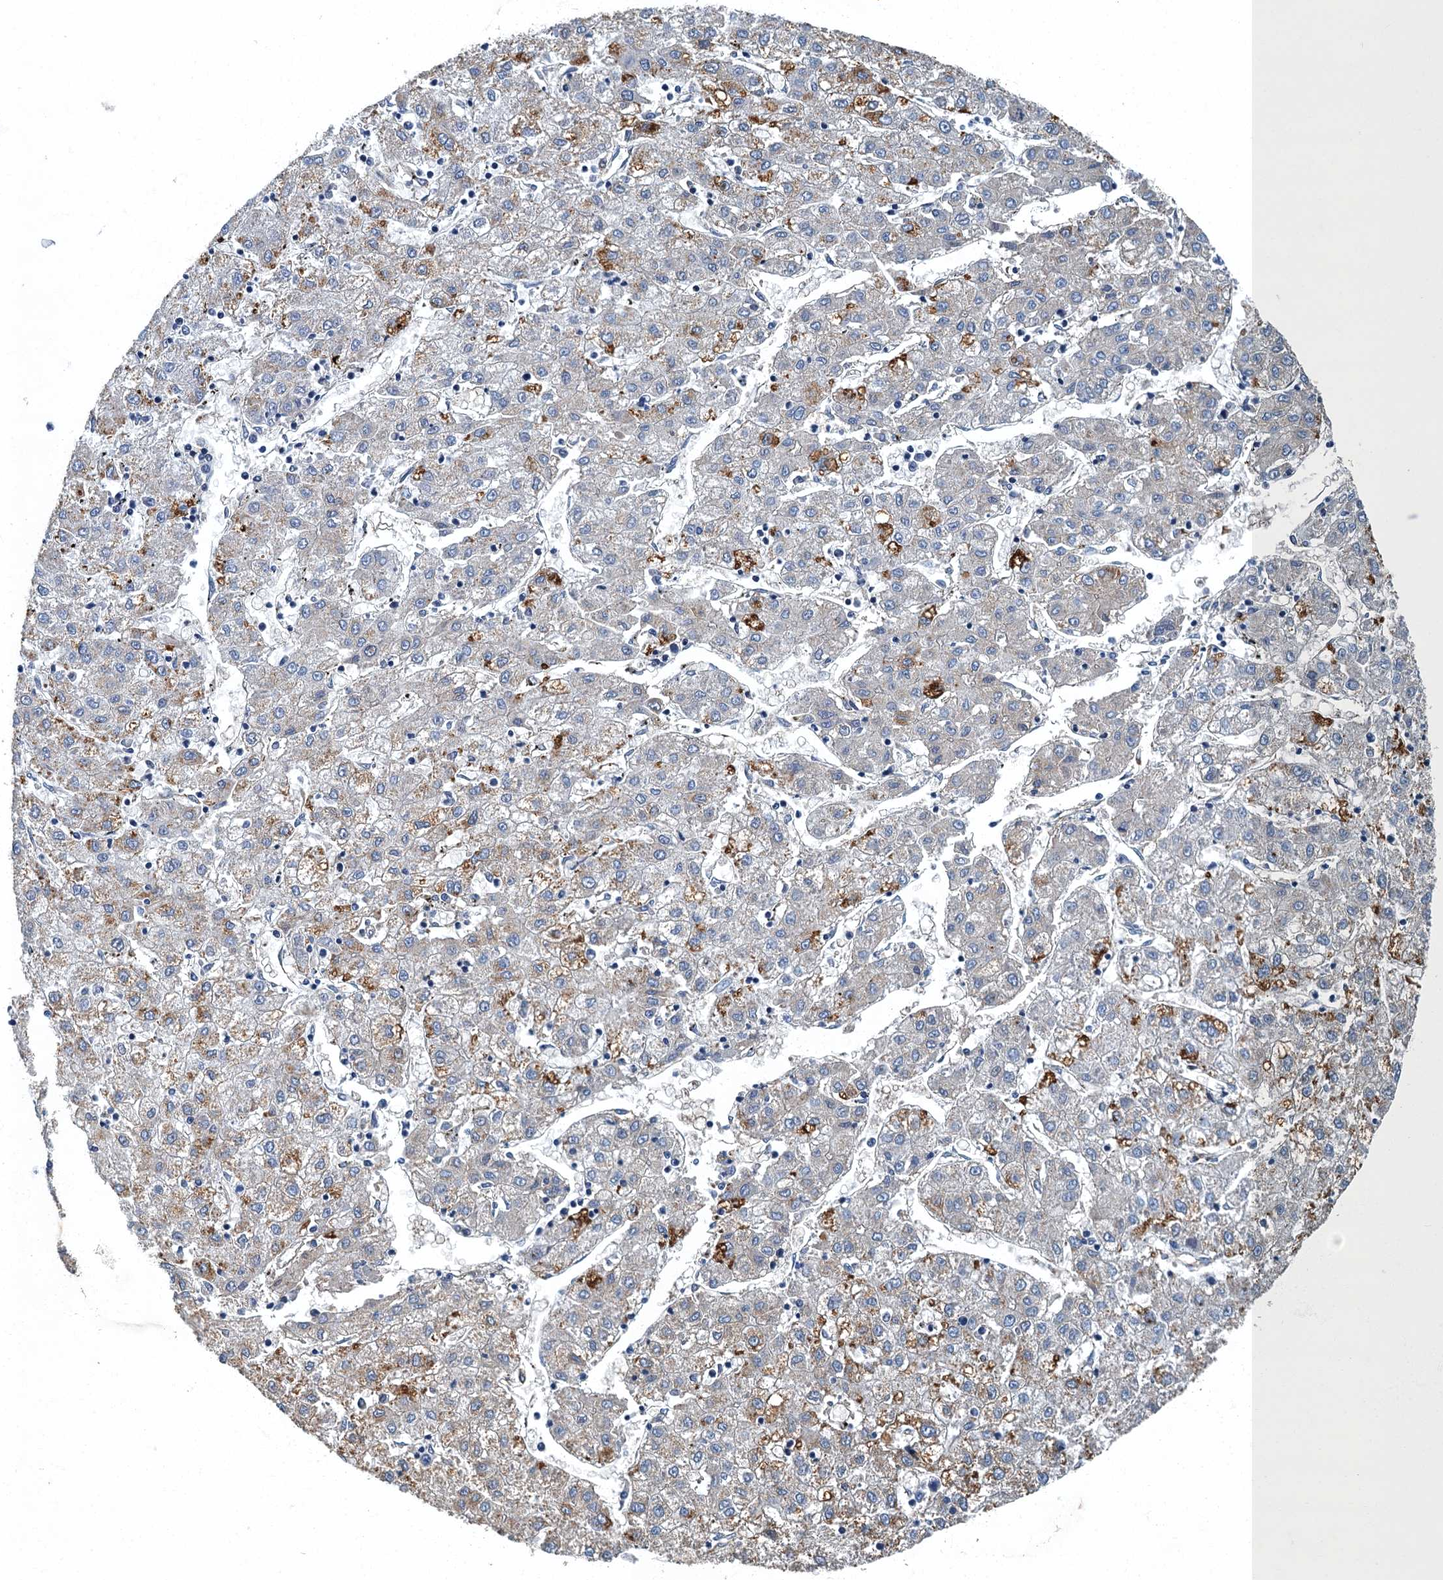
{"staining": {"intensity": "weak", "quantity": "<25%", "location": "cytoplasmic/membranous"}, "tissue": "liver cancer", "cell_type": "Tumor cells", "image_type": "cancer", "snomed": [{"axis": "morphology", "description": "Carcinoma, Hepatocellular, NOS"}, {"axis": "topography", "description": "Liver"}], "caption": "DAB immunohistochemical staining of liver cancer (hepatocellular carcinoma) displays no significant positivity in tumor cells. (Brightfield microscopy of DAB (3,3'-diaminobenzidine) IHC at high magnification).", "gene": "GADL1", "patient": {"sex": "male", "age": 72}}